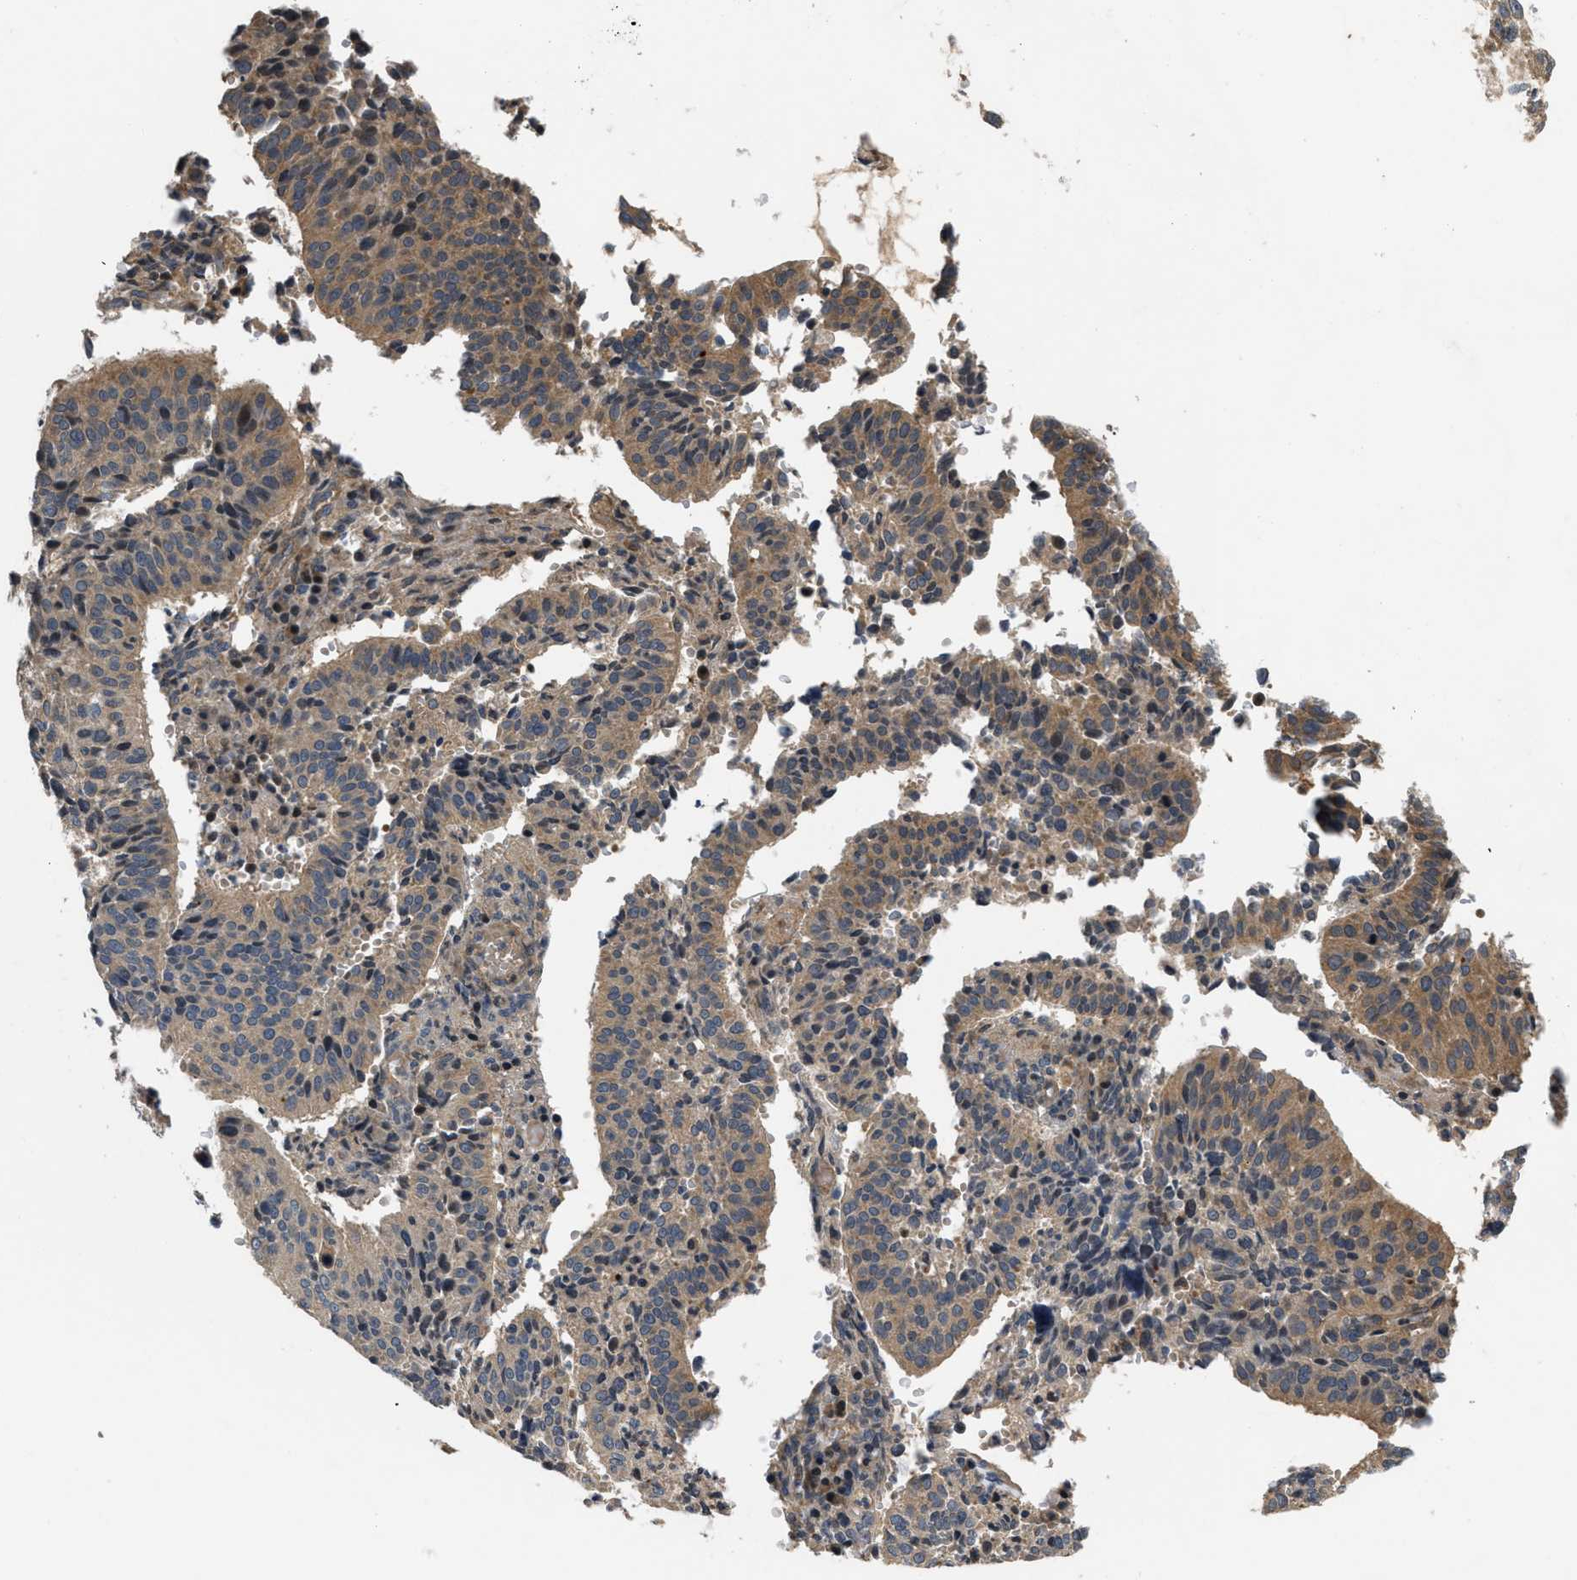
{"staining": {"intensity": "moderate", "quantity": ">75%", "location": "cytoplasmic/membranous"}, "tissue": "cervical cancer", "cell_type": "Tumor cells", "image_type": "cancer", "snomed": [{"axis": "morphology", "description": "Normal tissue, NOS"}, {"axis": "morphology", "description": "Squamous cell carcinoma, NOS"}, {"axis": "topography", "description": "Cervix"}], "caption": "Protein staining of cervical squamous cell carcinoma tissue displays moderate cytoplasmic/membranous staining in about >75% of tumor cells.", "gene": "HMGCR", "patient": {"sex": "female", "age": 39}}